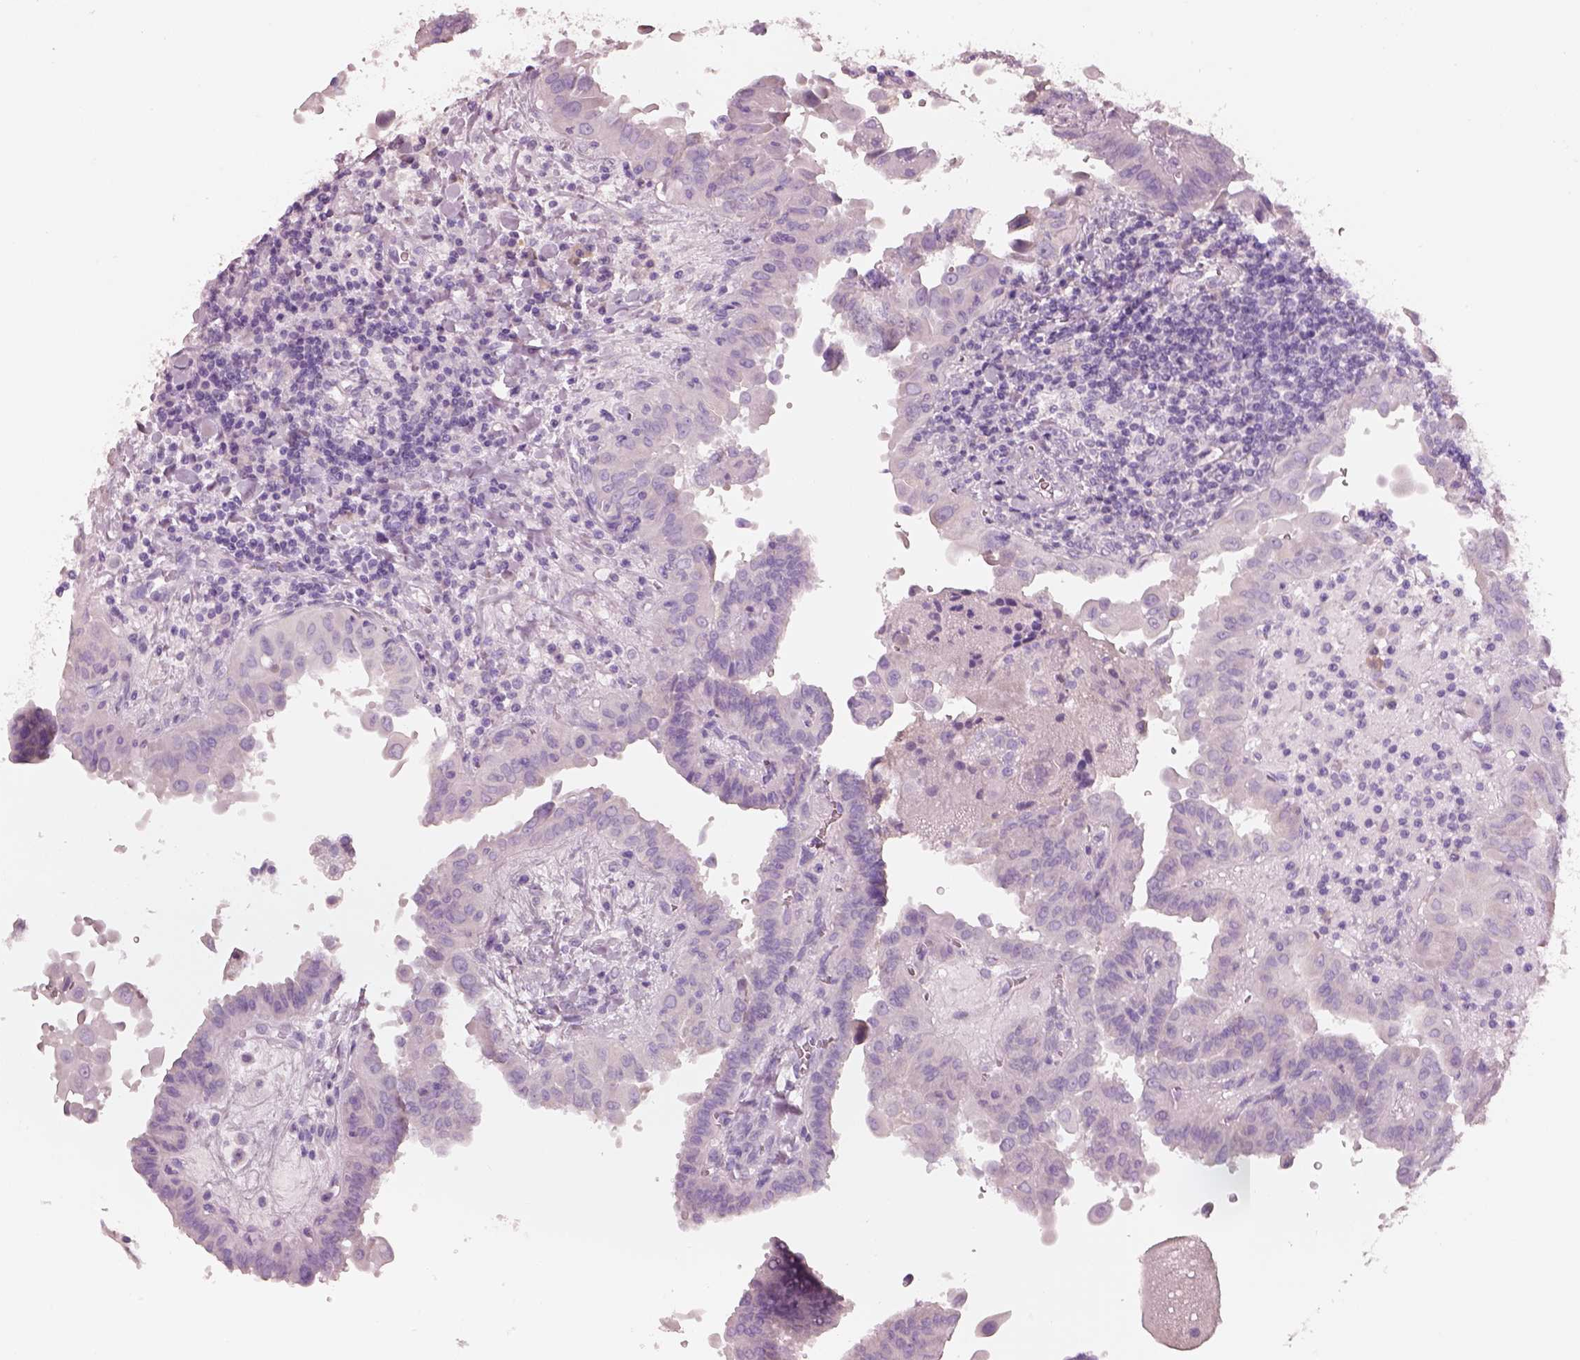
{"staining": {"intensity": "negative", "quantity": "none", "location": "none"}, "tissue": "thyroid cancer", "cell_type": "Tumor cells", "image_type": "cancer", "snomed": [{"axis": "morphology", "description": "Papillary adenocarcinoma, NOS"}, {"axis": "topography", "description": "Thyroid gland"}], "caption": "Papillary adenocarcinoma (thyroid) was stained to show a protein in brown. There is no significant expression in tumor cells.", "gene": "PNOC", "patient": {"sex": "female", "age": 37}}